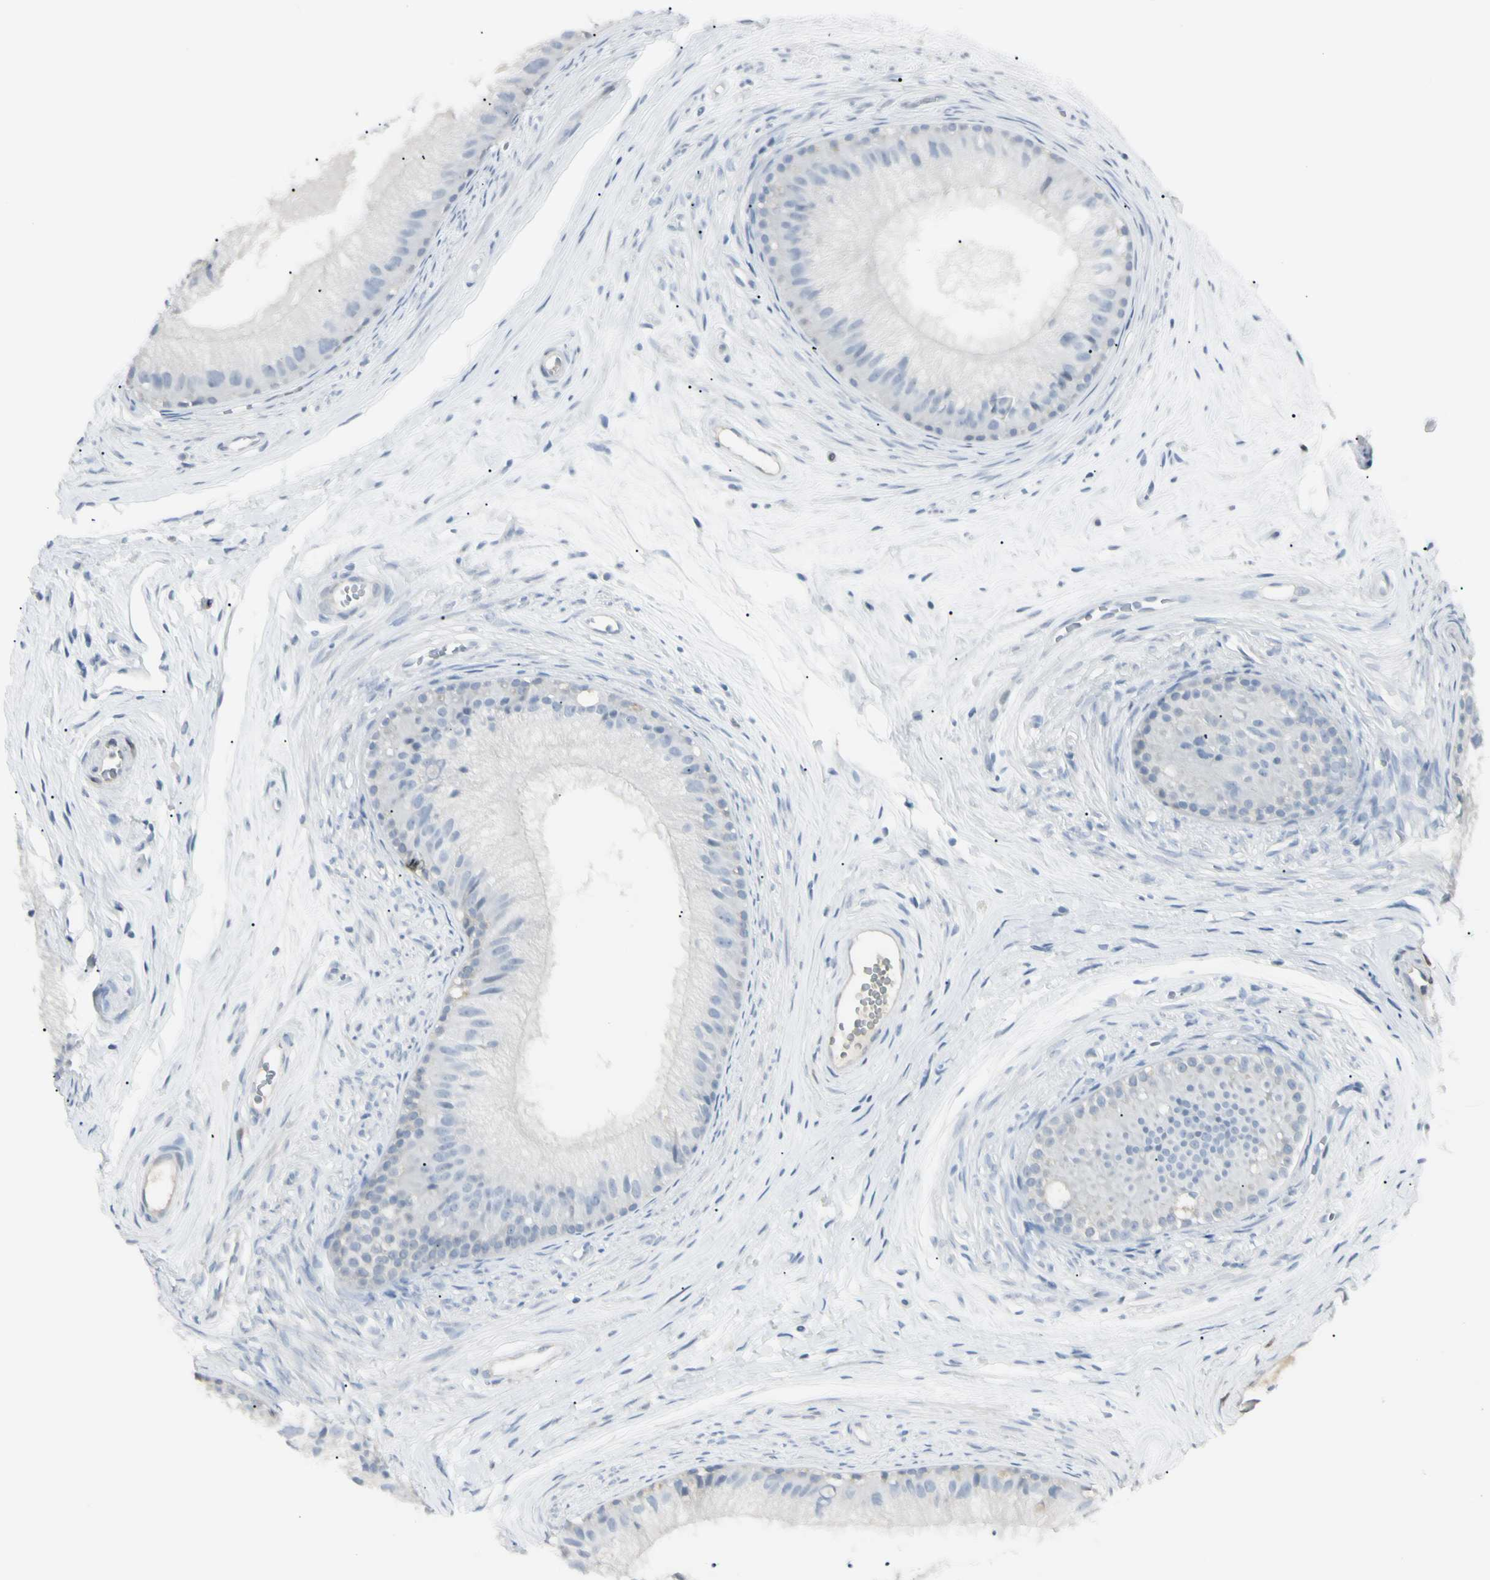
{"staining": {"intensity": "negative", "quantity": "none", "location": "none"}, "tissue": "epididymis", "cell_type": "Glandular cells", "image_type": "normal", "snomed": [{"axis": "morphology", "description": "Normal tissue, NOS"}, {"axis": "topography", "description": "Epididymis"}], "caption": "The photomicrograph reveals no staining of glandular cells in normal epididymis.", "gene": "PIP", "patient": {"sex": "male", "age": 56}}